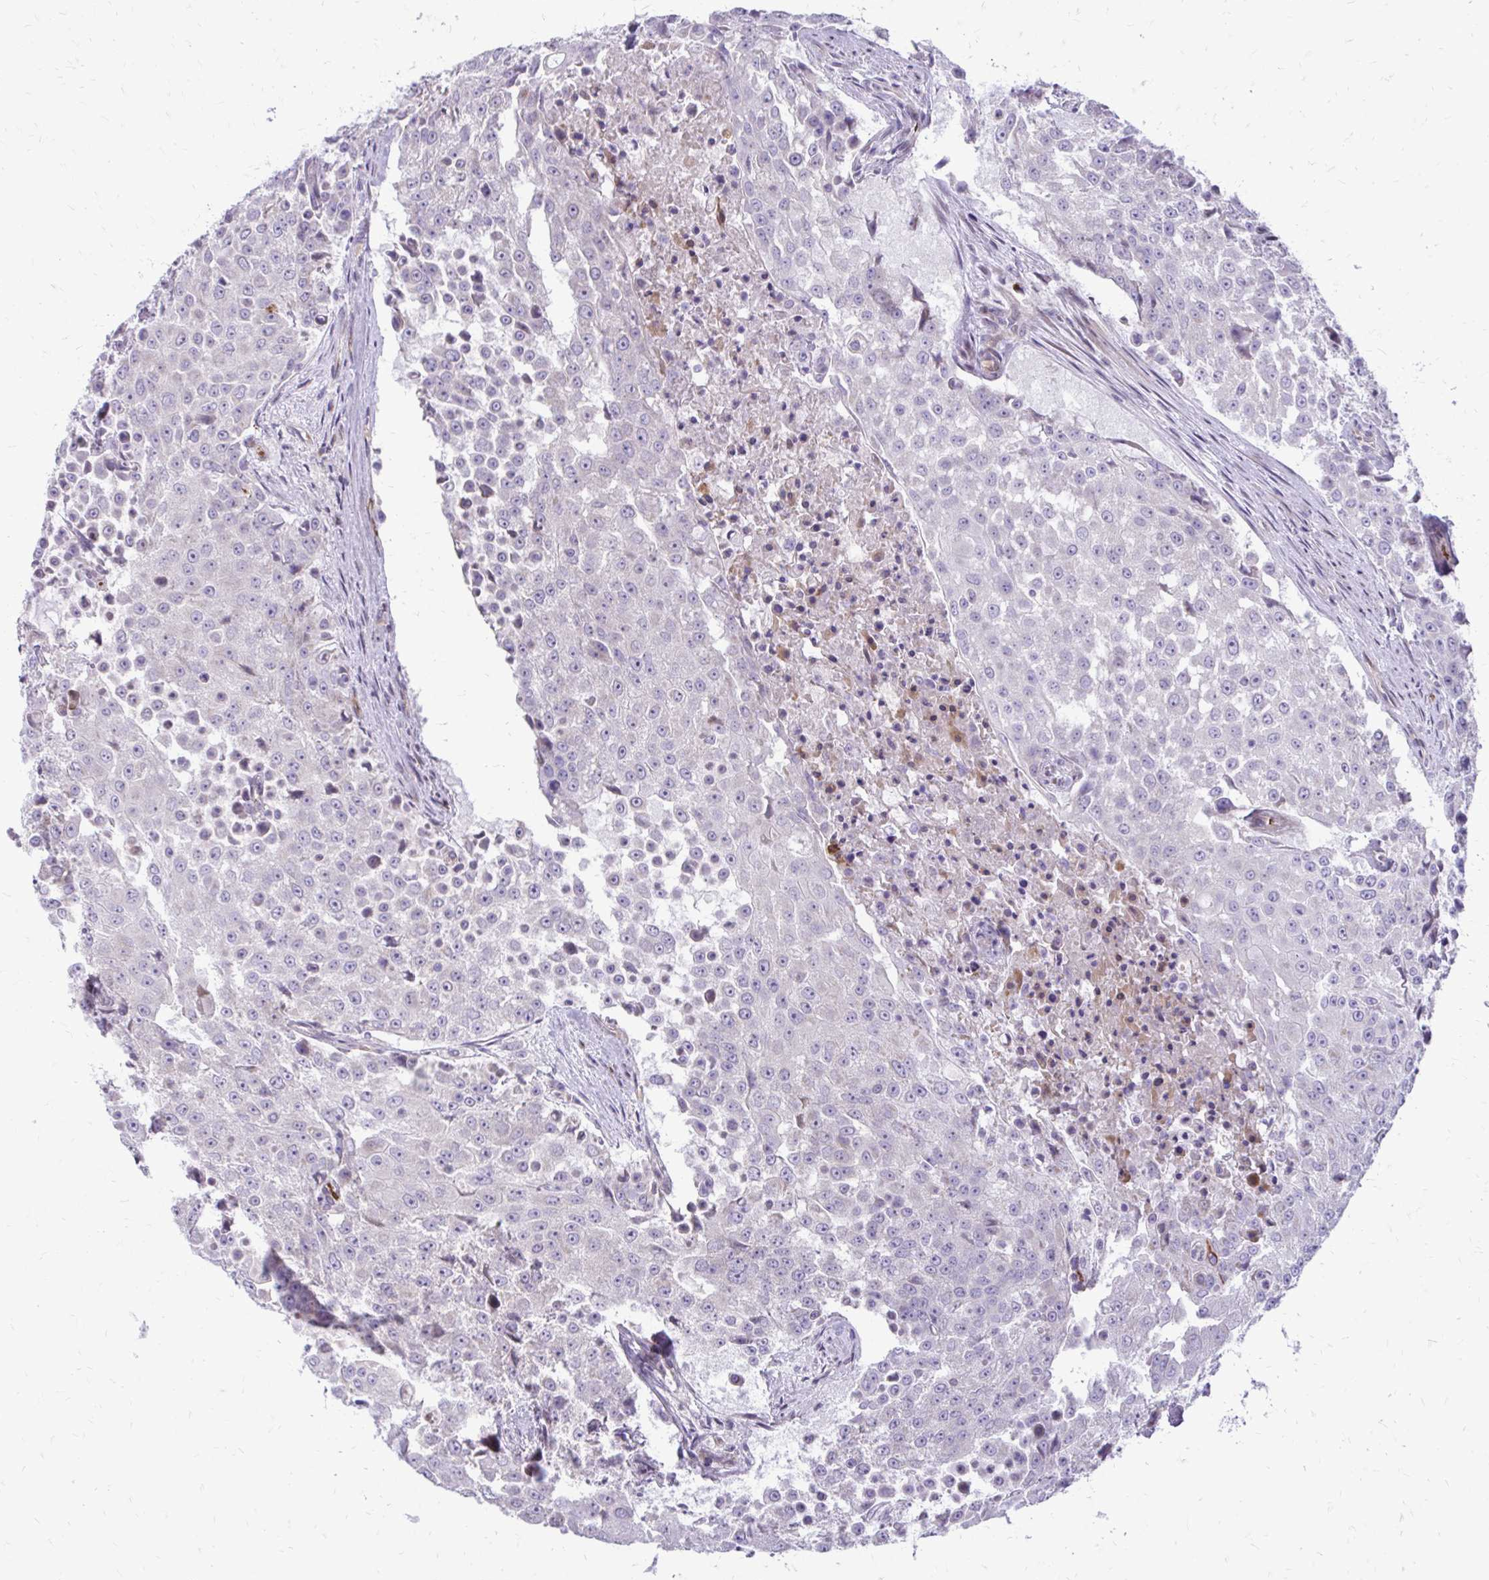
{"staining": {"intensity": "negative", "quantity": "none", "location": "none"}, "tissue": "urothelial cancer", "cell_type": "Tumor cells", "image_type": "cancer", "snomed": [{"axis": "morphology", "description": "Urothelial carcinoma, High grade"}, {"axis": "topography", "description": "Urinary bladder"}], "caption": "Histopathology image shows no protein positivity in tumor cells of urothelial cancer tissue.", "gene": "FUNDC2", "patient": {"sex": "female", "age": 63}}